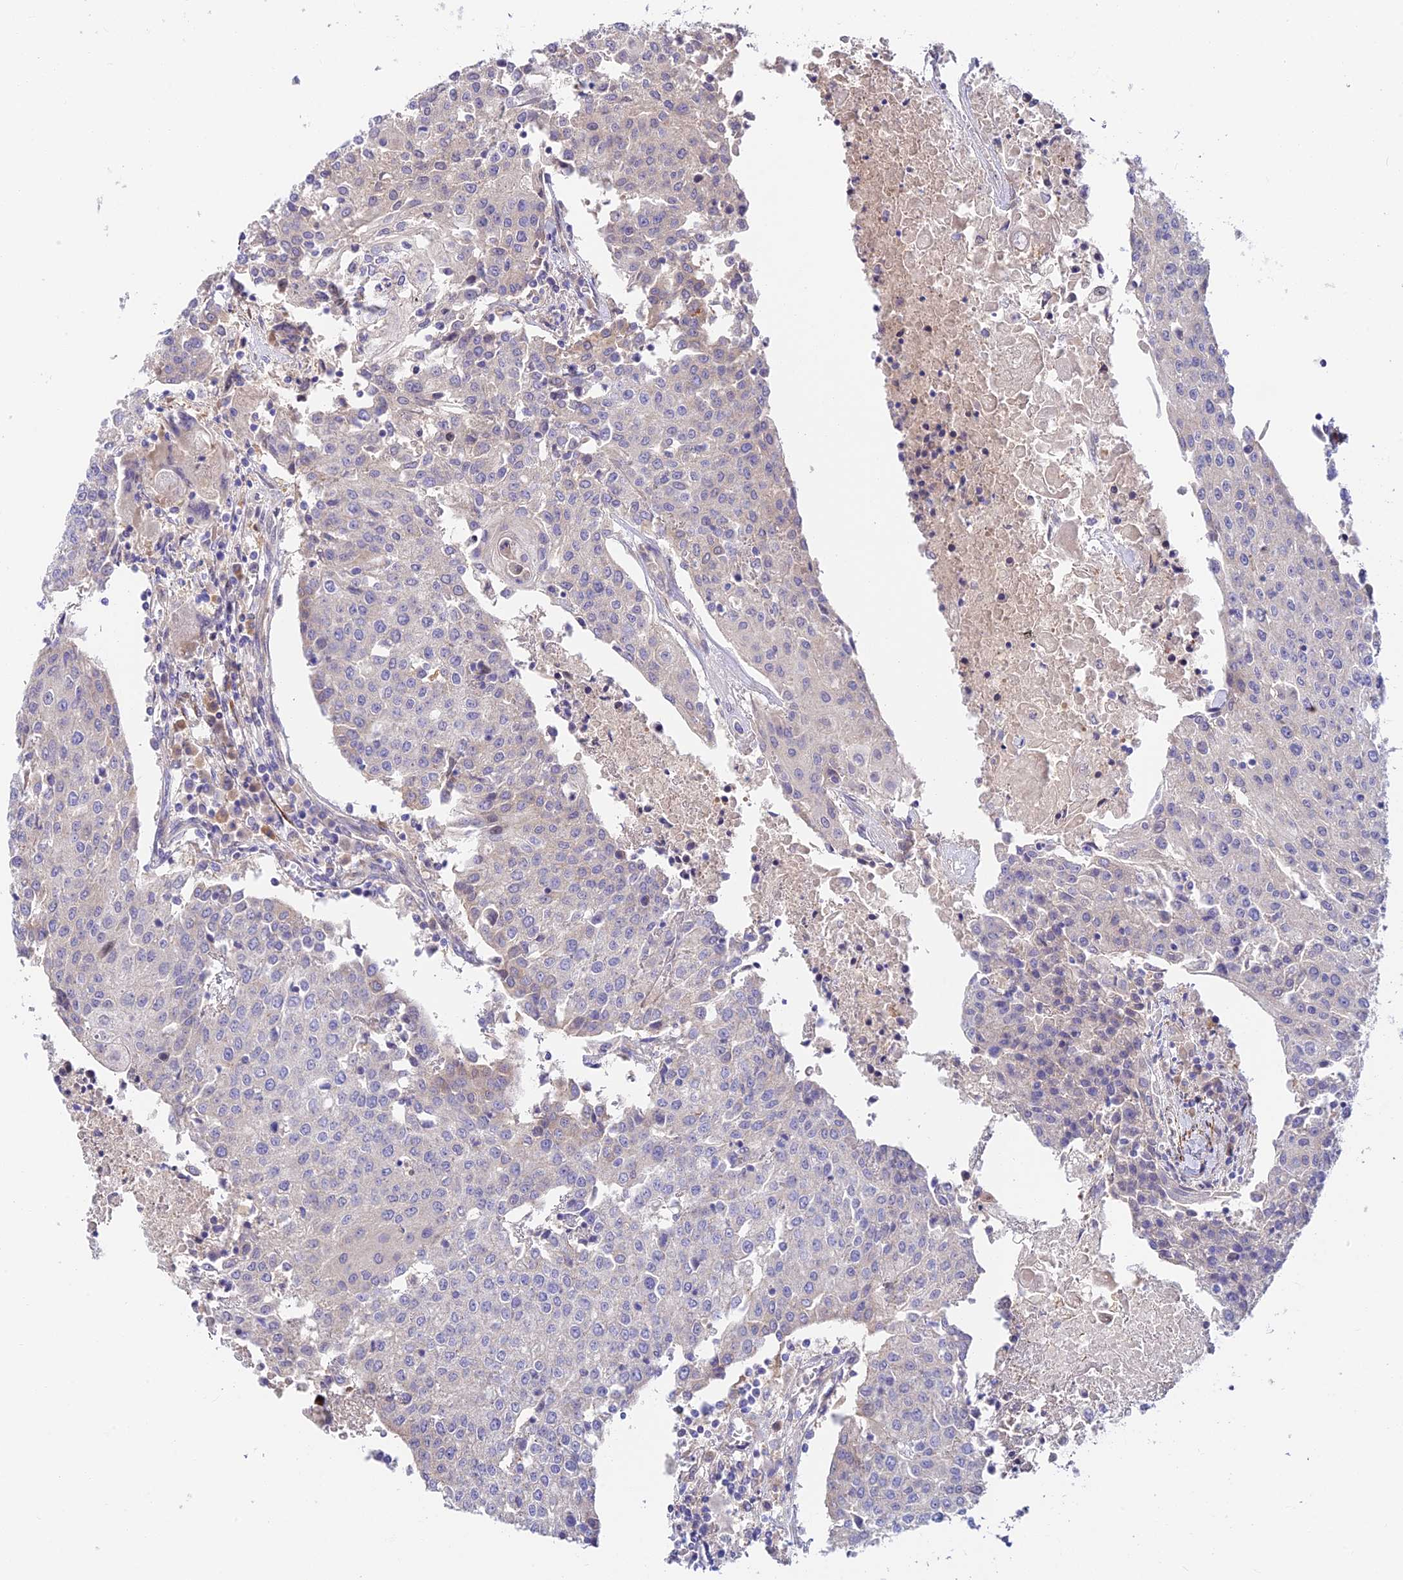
{"staining": {"intensity": "negative", "quantity": "none", "location": "none"}, "tissue": "urothelial cancer", "cell_type": "Tumor cells", "image_type": "cancer", "snomed": [{"axis": "morphology", "description": "Urothelial carcinoma, High grade"}, {"axis": "topography", "description": "Urinary bladder"}], "caption": "High magnification brightfield microscopy of urothelial cancer stained with DAB (3,3'-diaminobenzidine) (brown) and counterstained with hematoxylin (blue): tumor cells show no significant staining.", "gene": "ANKRD50", "patient": {"sex": "female", "age": 85}}